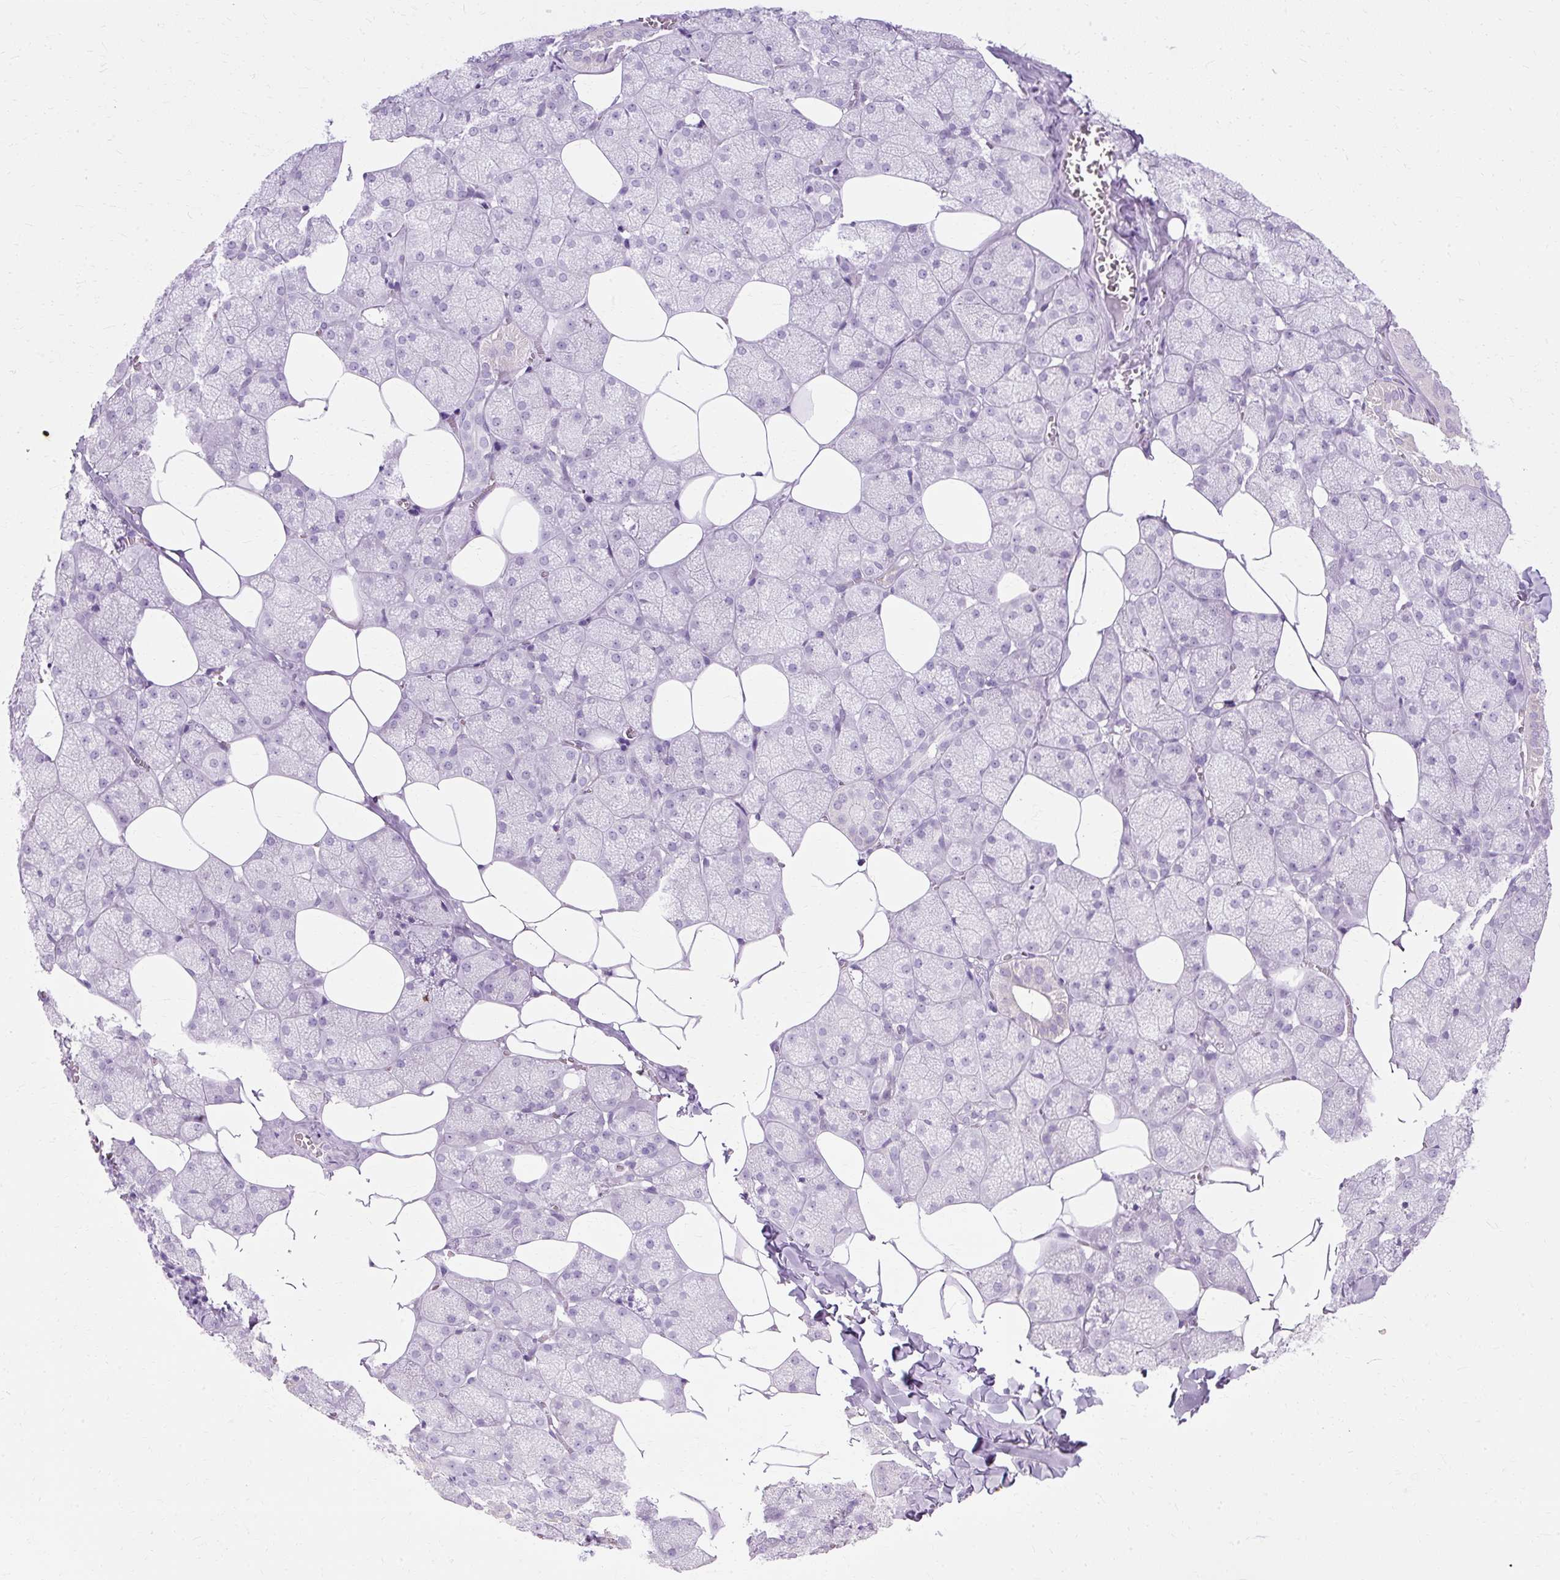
{"staining": {"intensity": "negative", "quantity": "none", "location": "none"}, "tissue": "salivary gland", "cell_type": "Glandular cells", "image_type": "normal", "snomed": [{"axis": "morphology", "description": "Normal tissue, NOS"}, {"axis": "topography", "description": "Salivary gland"}, {"axis": "topography", "description": "Peripheral nerve tissue"}], "caption": "Immunohistochemistry photomicrograph of normal salivary gland: salivary gland stained with DAB reveals no significant protein positivity in glandular cells.", "gene": "HSD11B1", "patient": {"sex": "male", "age": 38}}